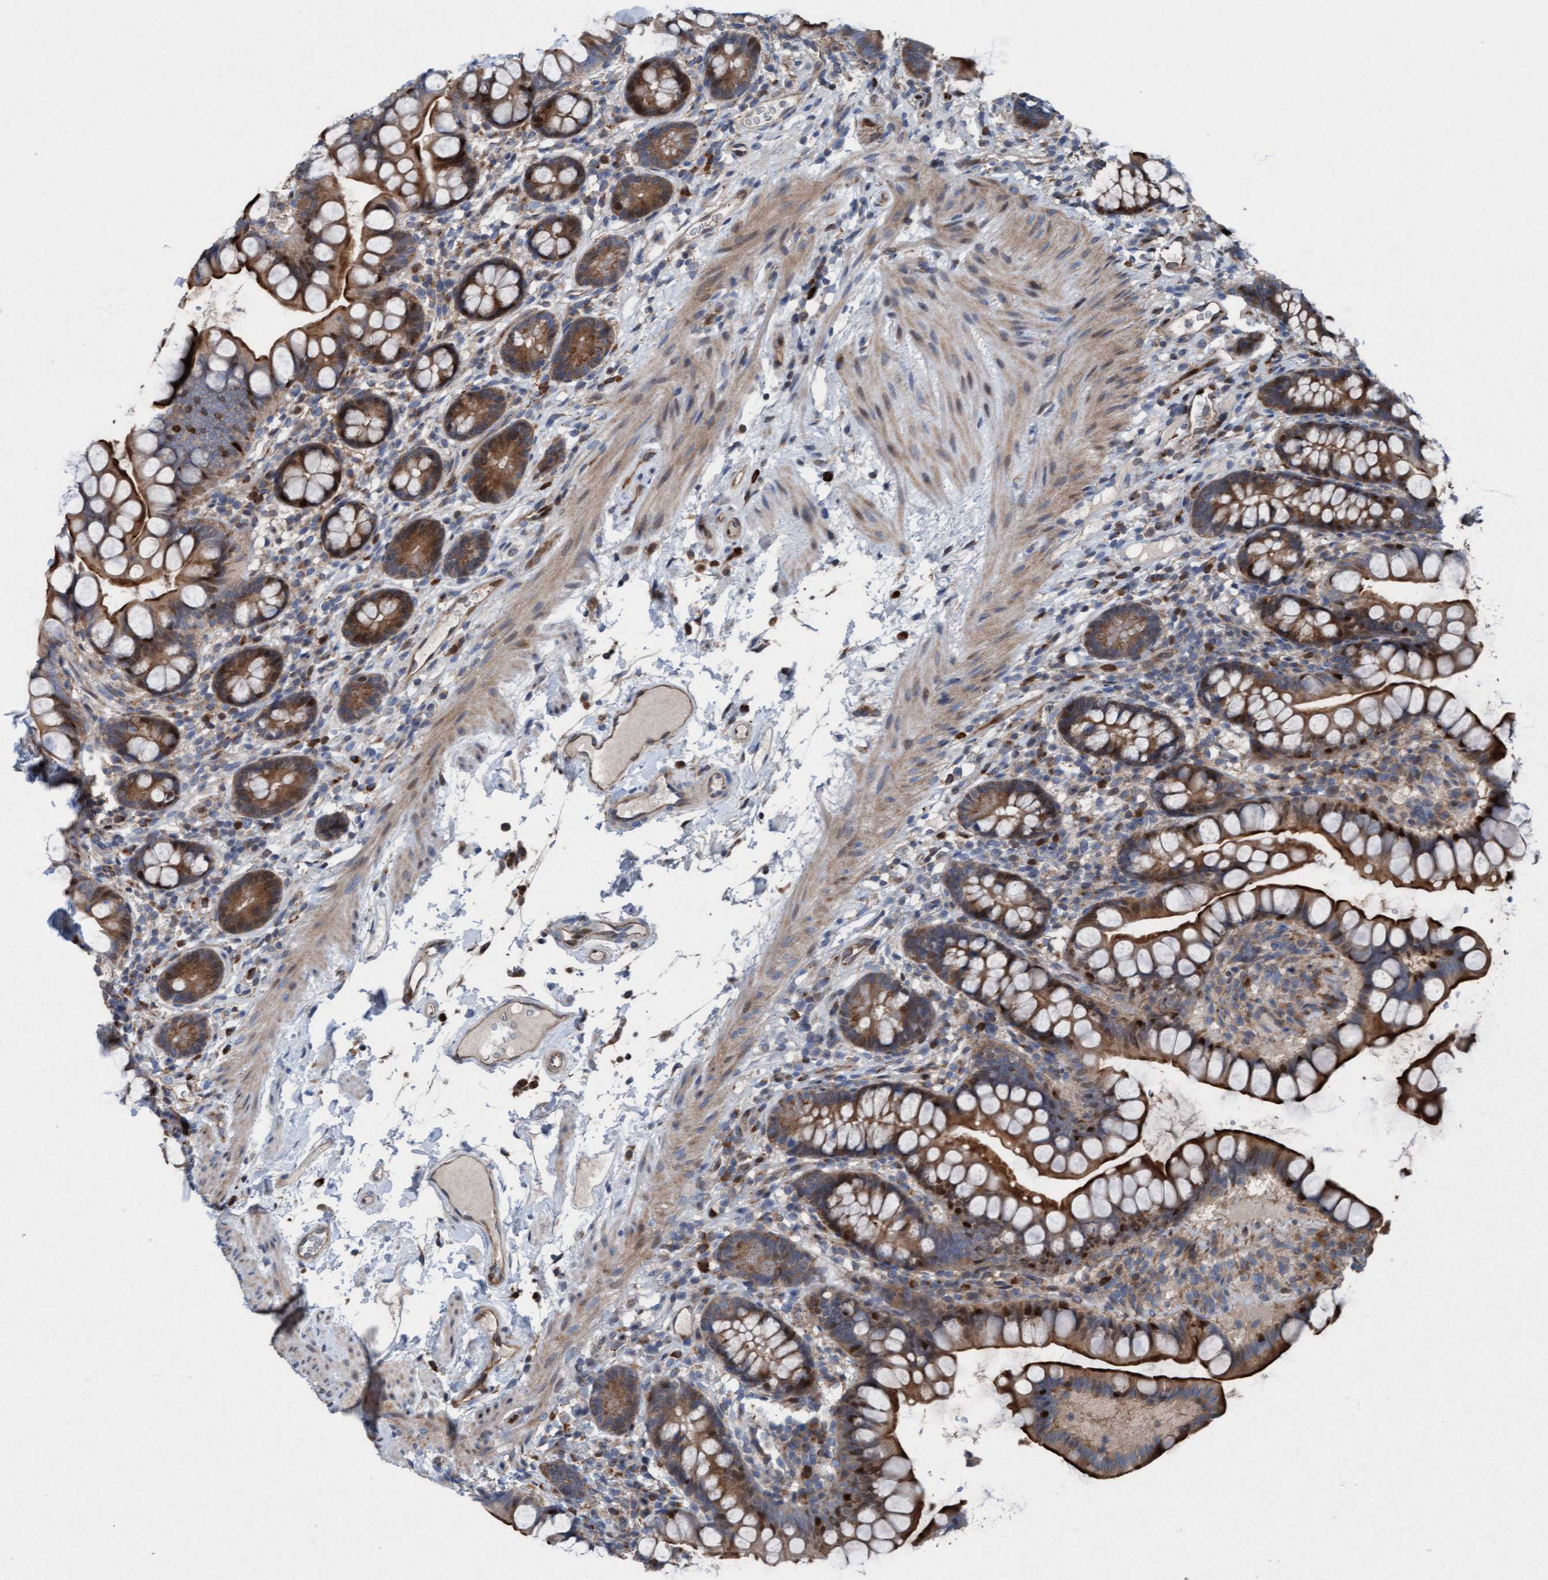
{"staining": {"intensity": "strong", "quantity": ">75%", "location": "cytoplasmic/membranous"}, "tissue": "small intestine", "cell_type": "Glandular cells", "image_type": "normal", "snomed": [{"axis": "morphology", "description": "Normal tissue, NOS"}, {"axis": "topography", "description": "Small intestine"}], "caption": "An image of human small intestine stained for a protein shows strong cytoplasmic/membranous brown staining in glandular cells.", "gene": "KLHL26", "patient": {"sex": "female", "age": 84}}